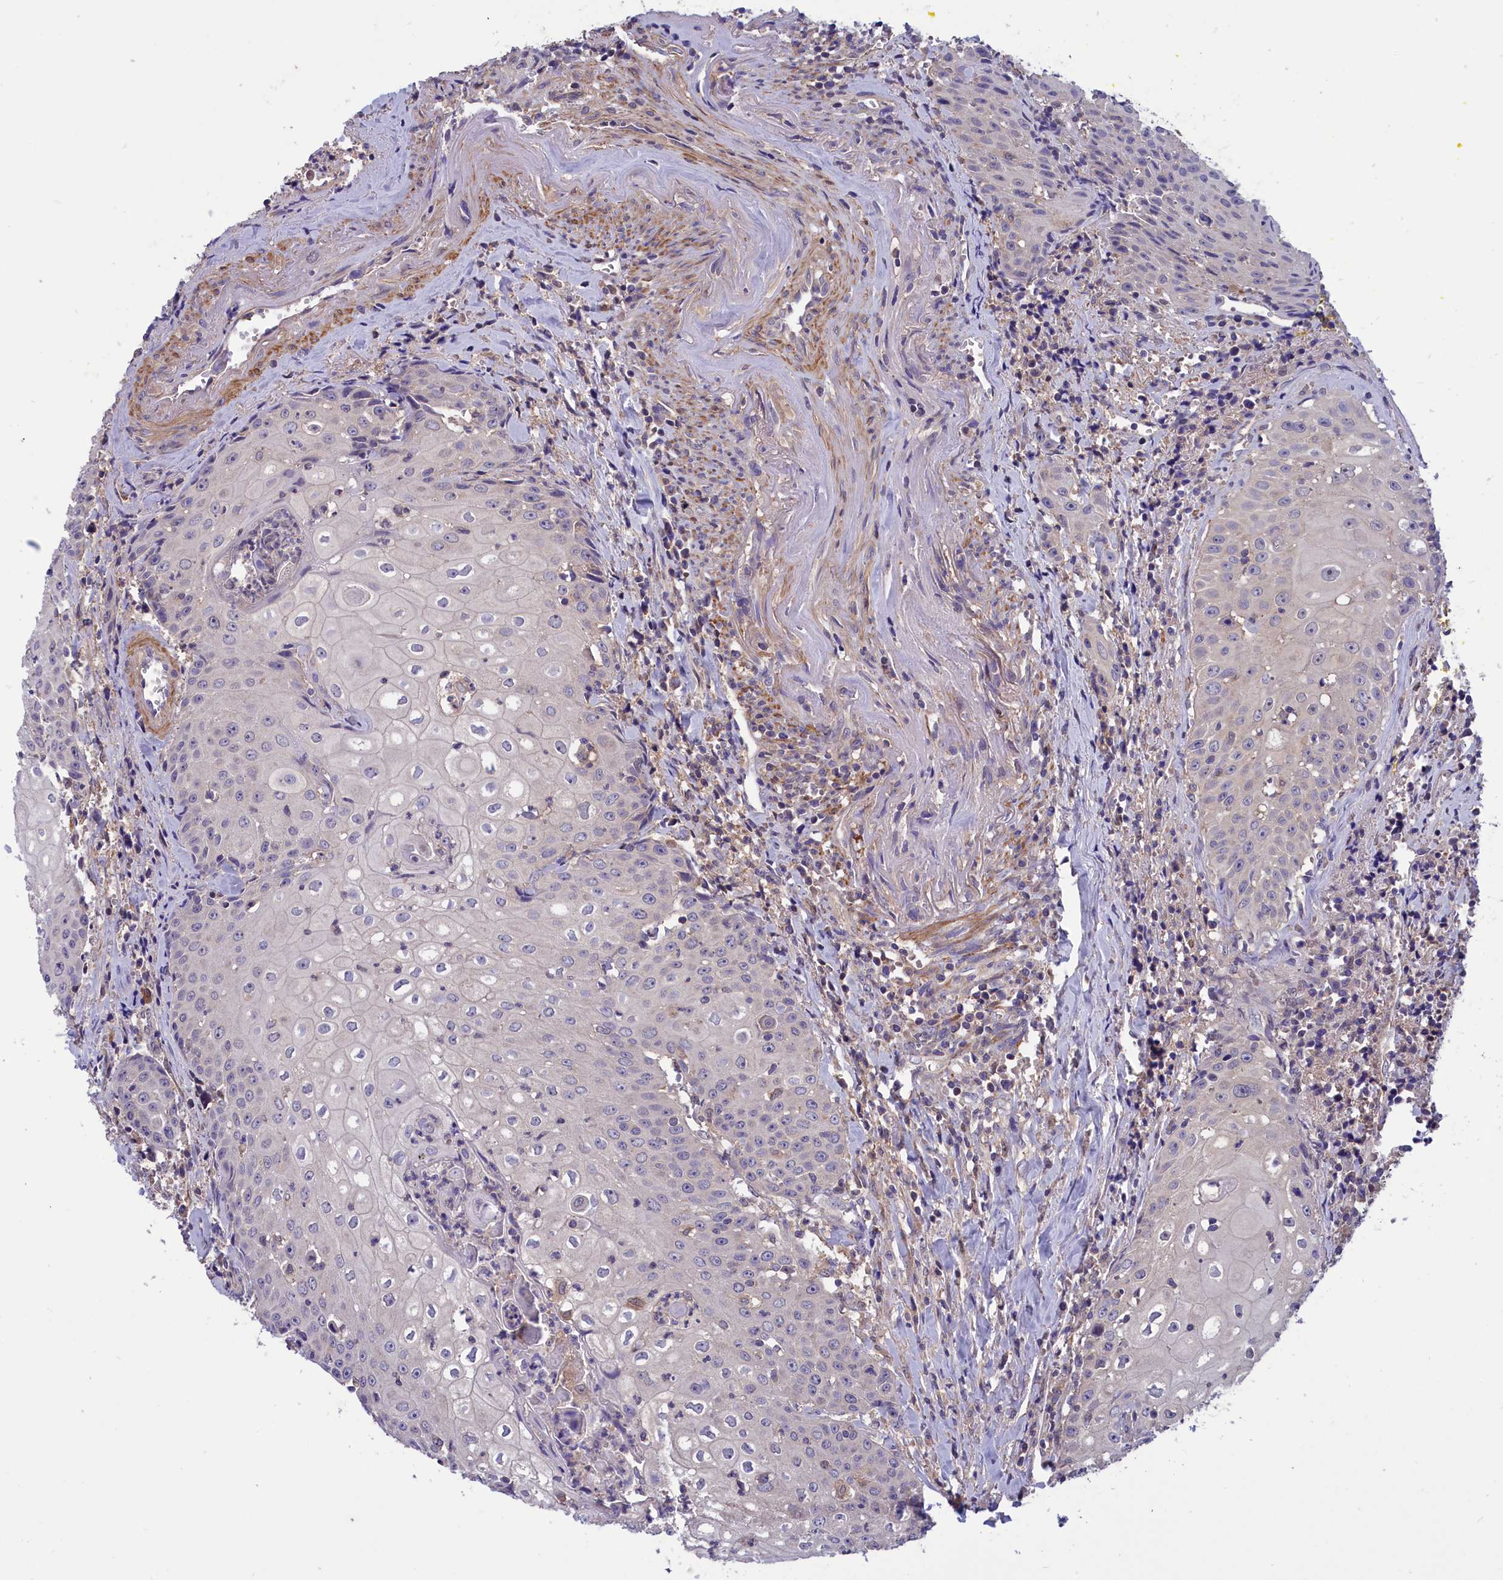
{"staining": {"intensity": "negative", "quantity": "none", "location": "none"}, "tissue": "head and neck cancer", "cell_type": "Tumor cells", "image_type": "cancer", "snomed": [{"axis": "morphology", "description": "Squamous cell carcinoma, NOS"}, {"axis": "topography", "description": "Oral tissue"}, {"axis": "topography", "description": "Head-Neck"}], "caption": "High power microscopy photomicrograph of an IHC micrograph of head and neck cancer (squamous cell carcinoma), revealing no significant positivity in tumor cells.", "gene": "AMDHD2", "patient": {"sex": "female", "age": 82}}